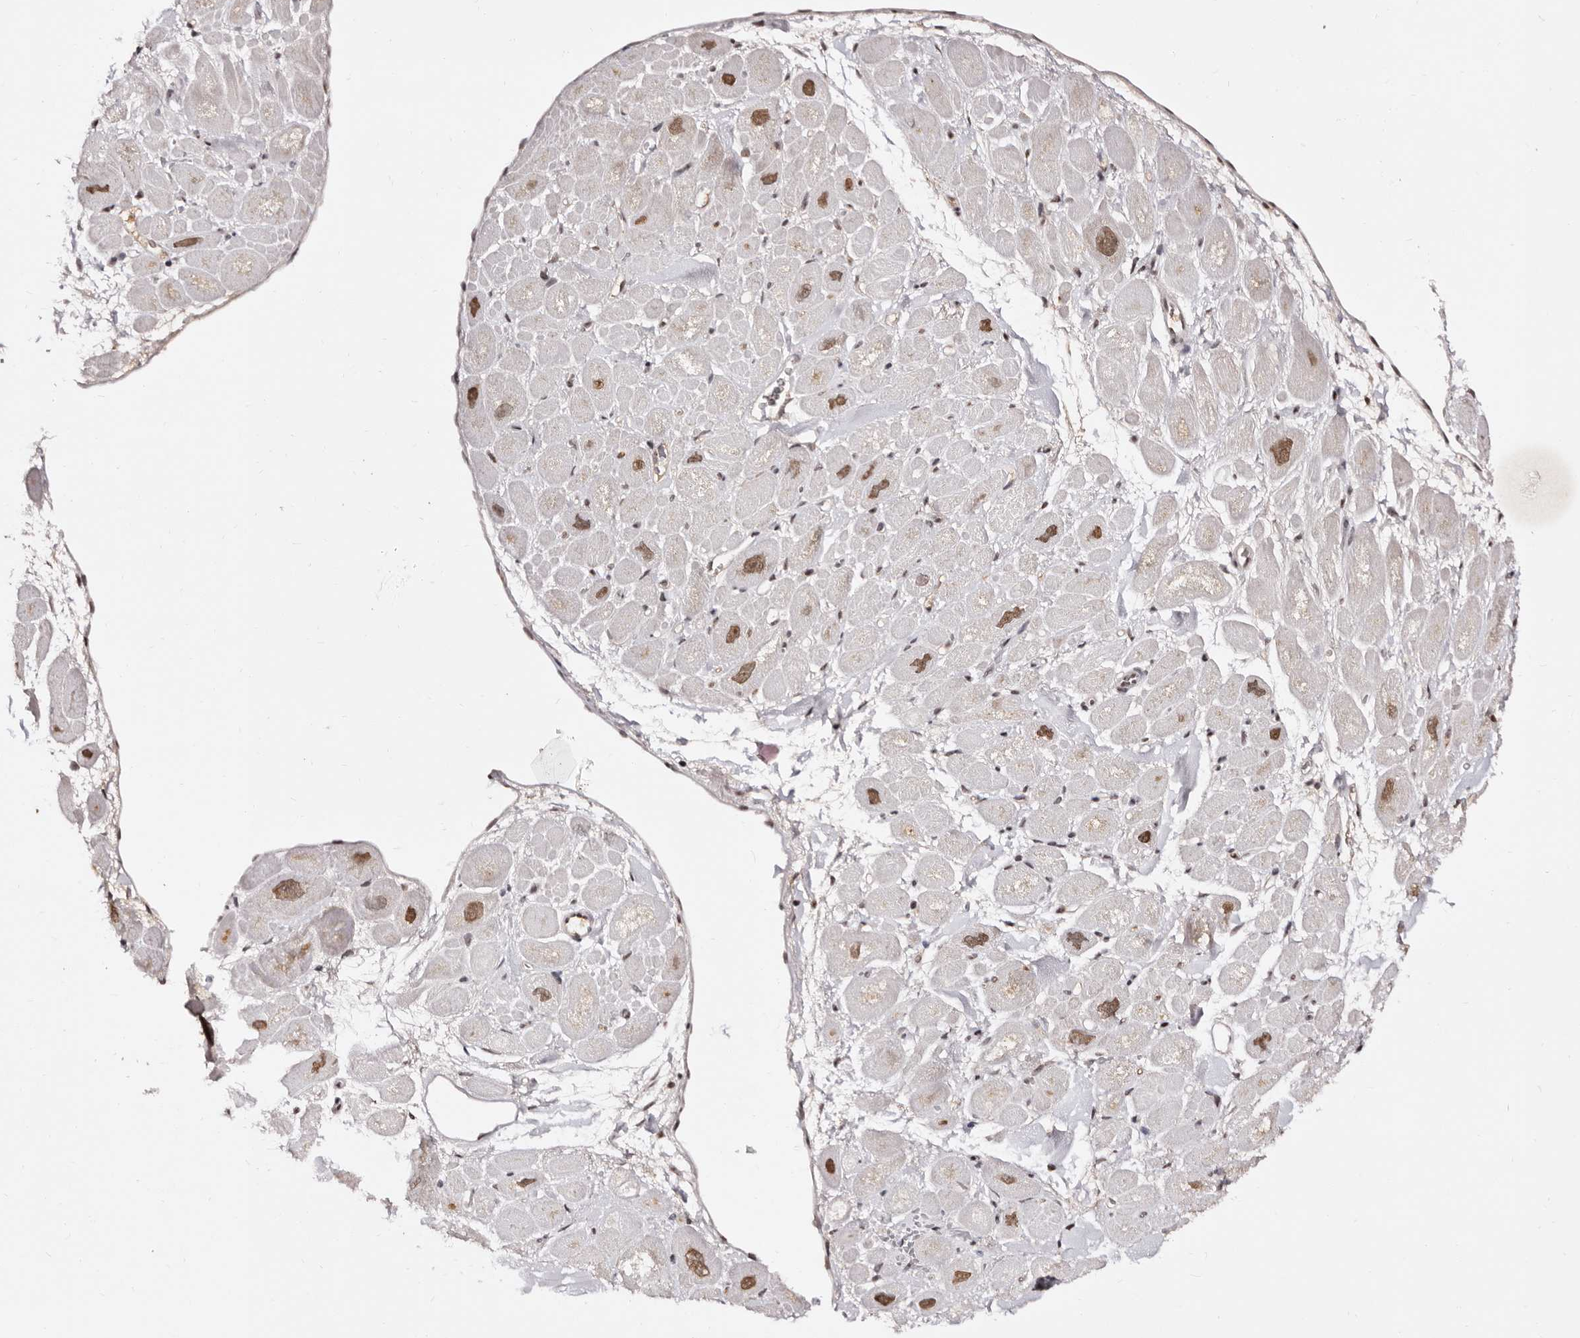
{"staining": {"intensity": "moderate", "quantity": "25%-75%", "location": "nuclear"}, "tissue": "heart muscle", "cell_type": "Cardiomyocytes", "image_type": "normal", "snomed": [{"axis": "morphology", "description": "Normal tissue, NOS"}, {"axis": "topography", "description": "Heart"}], "caption": "Cardiomyocytes reveal moderate nuclear positivity in about 25%-75% of cells in benign heart muscle. The staining was performed using DAB (3,3'-diaminobenzidine), with brown indicating positive protein expression. Nuclei are stained blue with hematoxylin.", "gene": "ANAPC11", "patient": {"sex": "male", "age": 49}}